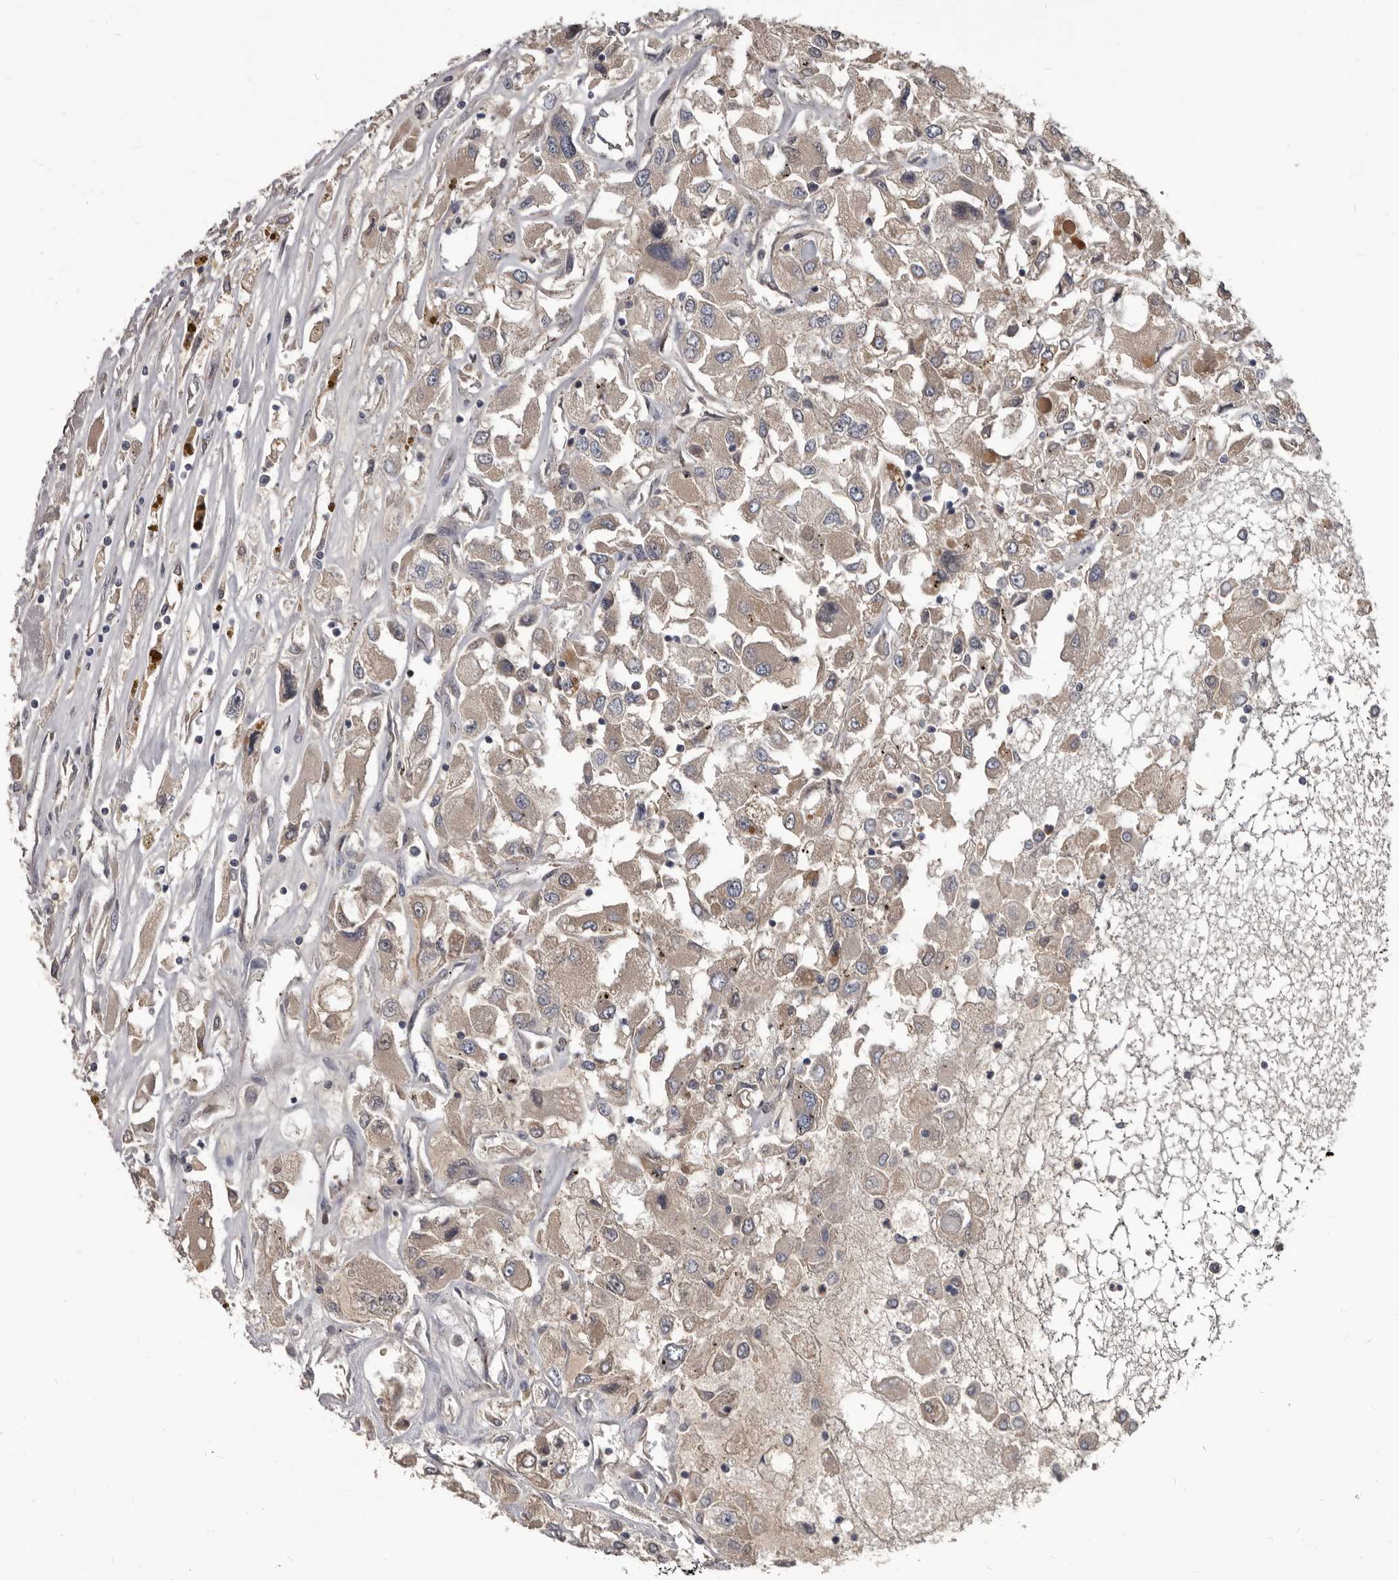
{"staining": {"intensity": "weak", "quantity": "25%-75%", "location": "cytoplasmic/membranous"}, "tissue": "renal cancer", "cell_type": "Tumor cells", "image_type": "cancer", "snomed": [{"axis": "morphology", "description": "Adenocarcinoma, NOS"}, {"axis": "topography", "description": "Kidney"}], "caption": "Adenocarcinoma (renal) stained for a protein exhibits weak cytoplasmic/membranous positivity in tumor cells.", "gene": "ALDH5A1", "patient": {"sex": "female", "age": 52}}